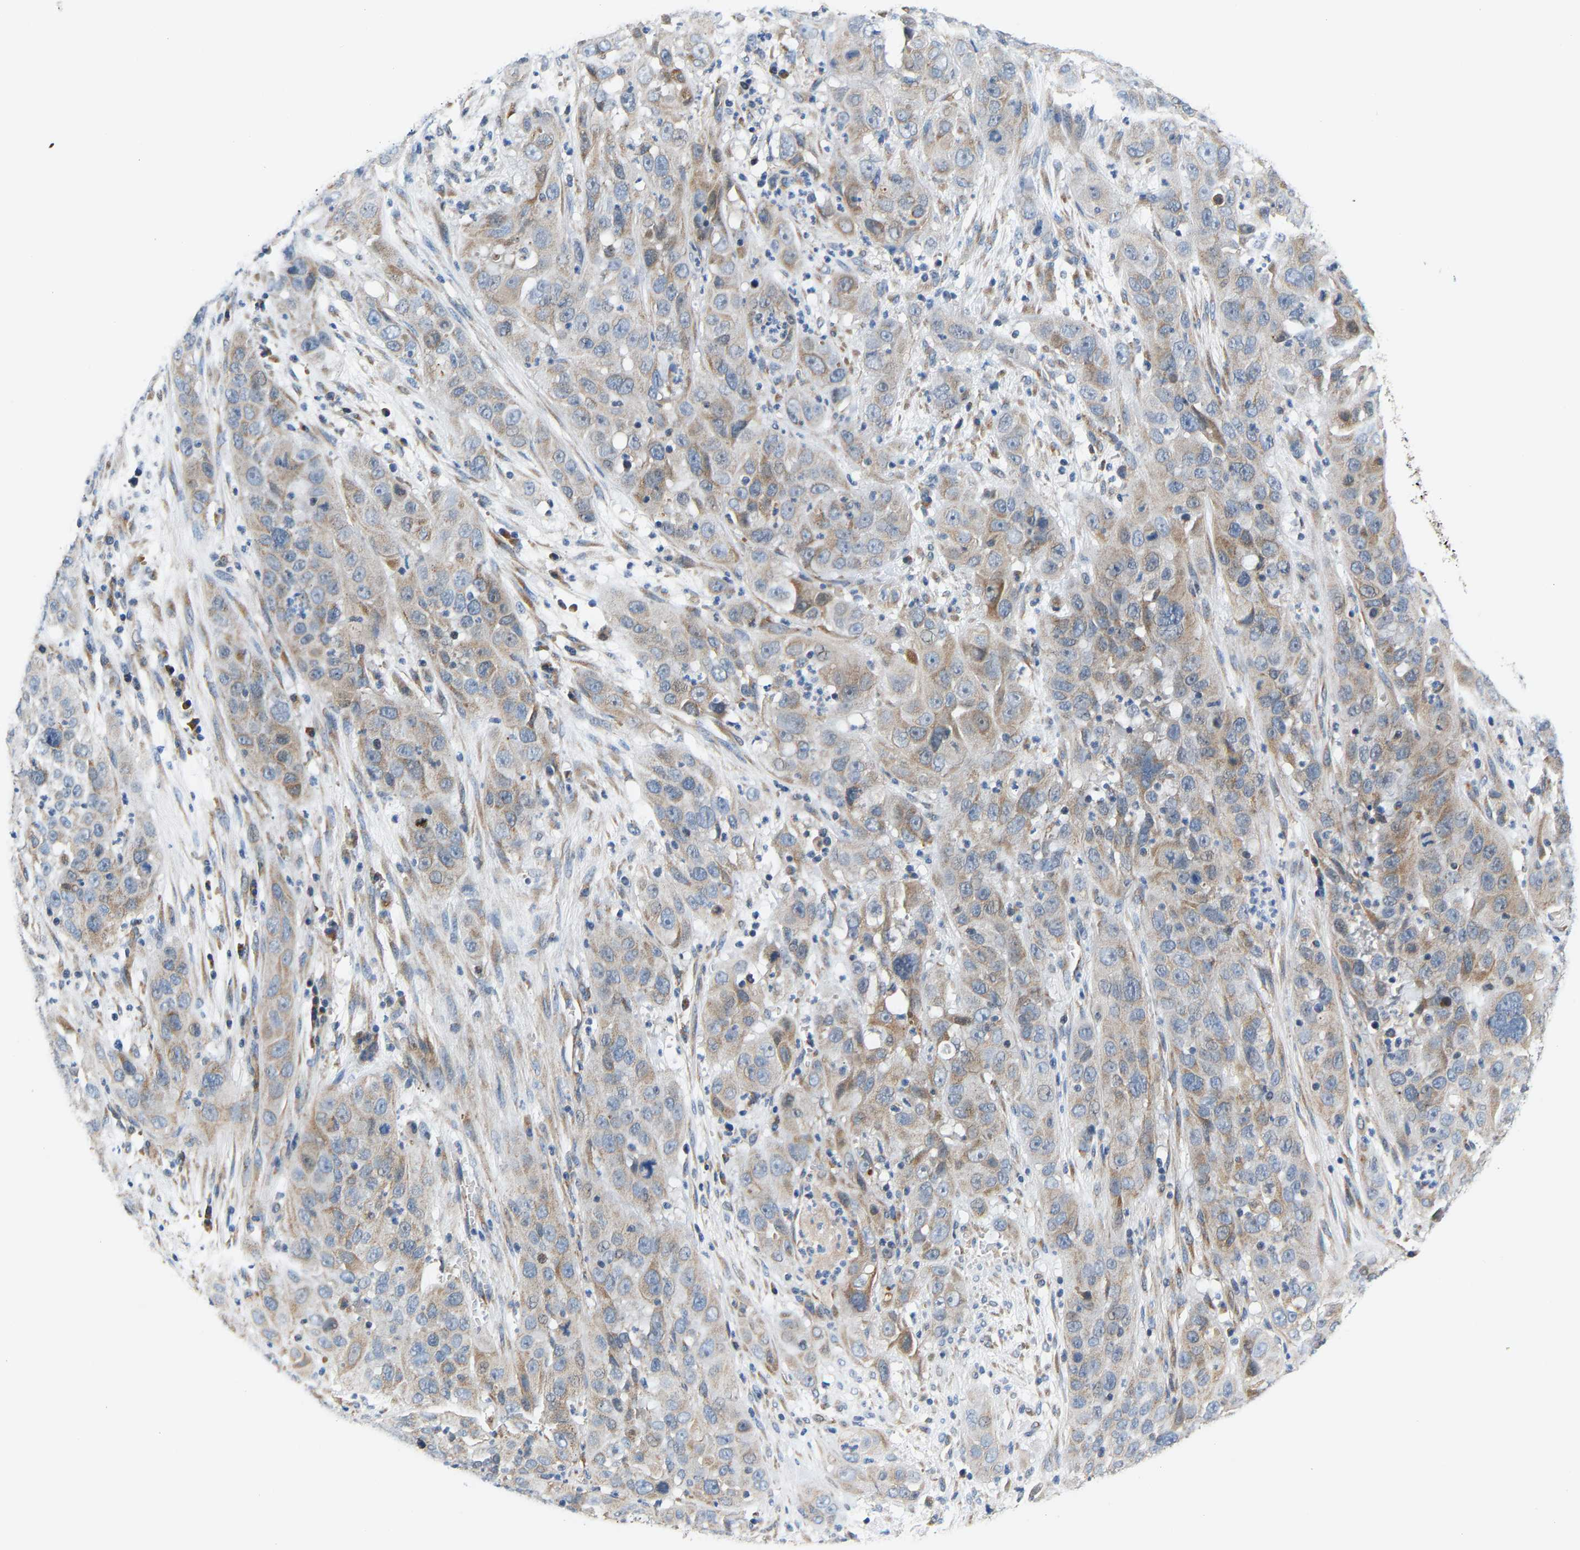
{"staining": {"intensity": "weak", "quantity": "25%-75%", "location": "cytoplasmic/membranous"}, "tissue": "cervical cancer", "cell_type": "Tumor cells", "image_type": "cancer", "snomed": [{"axis": "morphology", "description": "Squamous cell carcinoma, NOS"}, {"axis": "topography", "description": "Cervix"}], "caption": "Cervical cancer (squamous cell carcinoma) tissue demonstrates weak cytoplasmic/membranous staining in approximately 25%-75% of tumor cells, visualized by immunohistochemistry. The protein of interest is shown in brown color, while the nuclei are stained blue.", "gene": "TMEM168", "patient": {"sex": "female", "age": 32}}